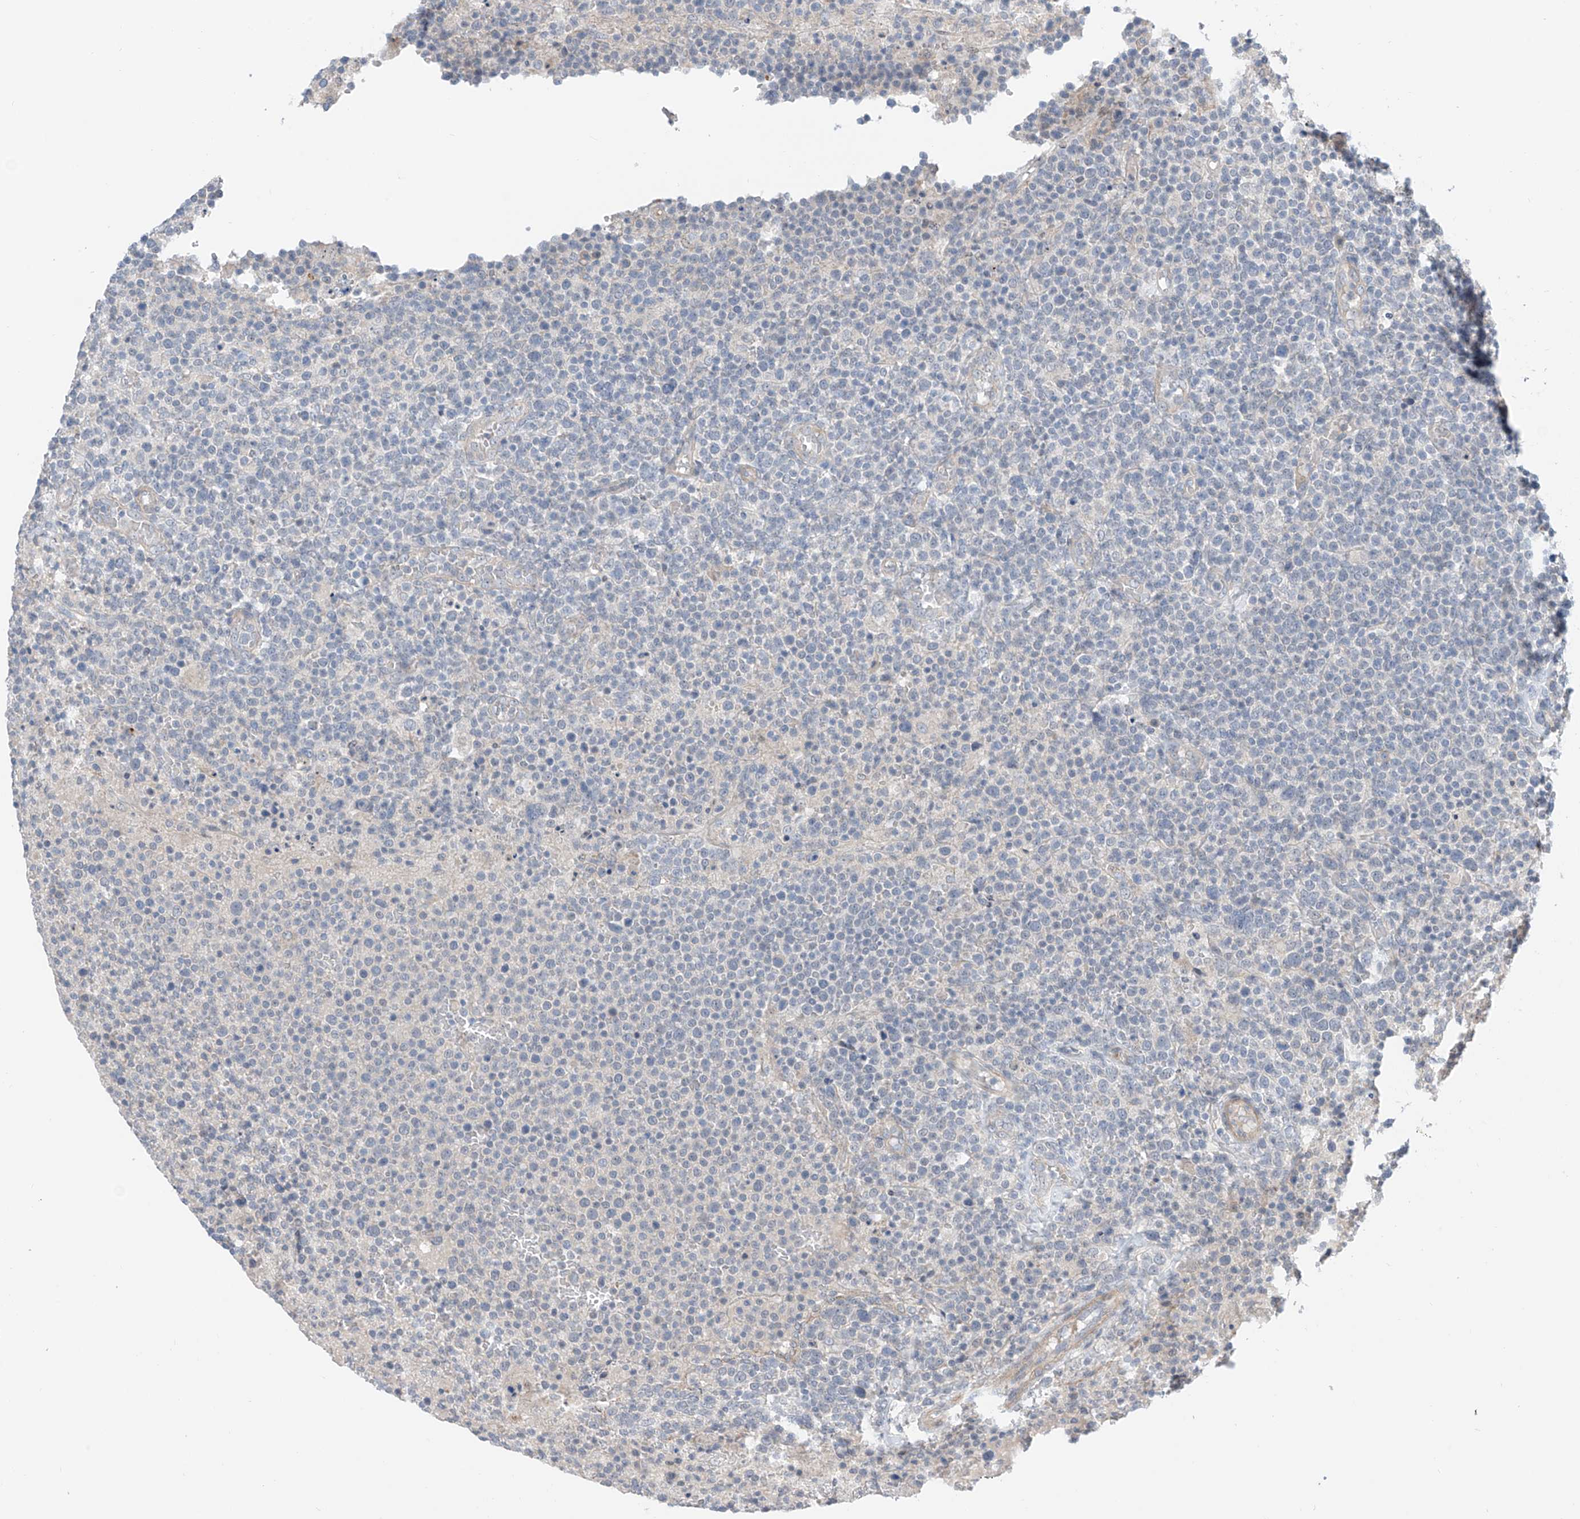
{"staining": {"intensity": "negative", "quantity": "none", "location": "none"}, "tissue": "lymphoma", "cell_type": "Tumor cells", "image_type": "cancer", "snomed": [{"axis": "morphology", "description": "Malignant lymphoma, non-Hodgkin's type, High grade"}, {"axis": "topography", "description": "Lymph node"}], "caption": "Photomicrograph shows no protein positivity in tumor cells of lymphoma tissue. (DAB IHC with hematoxylin counter stain).", "gene": "ABLIM2", "patient": {"sex": "male", "age": 61}}